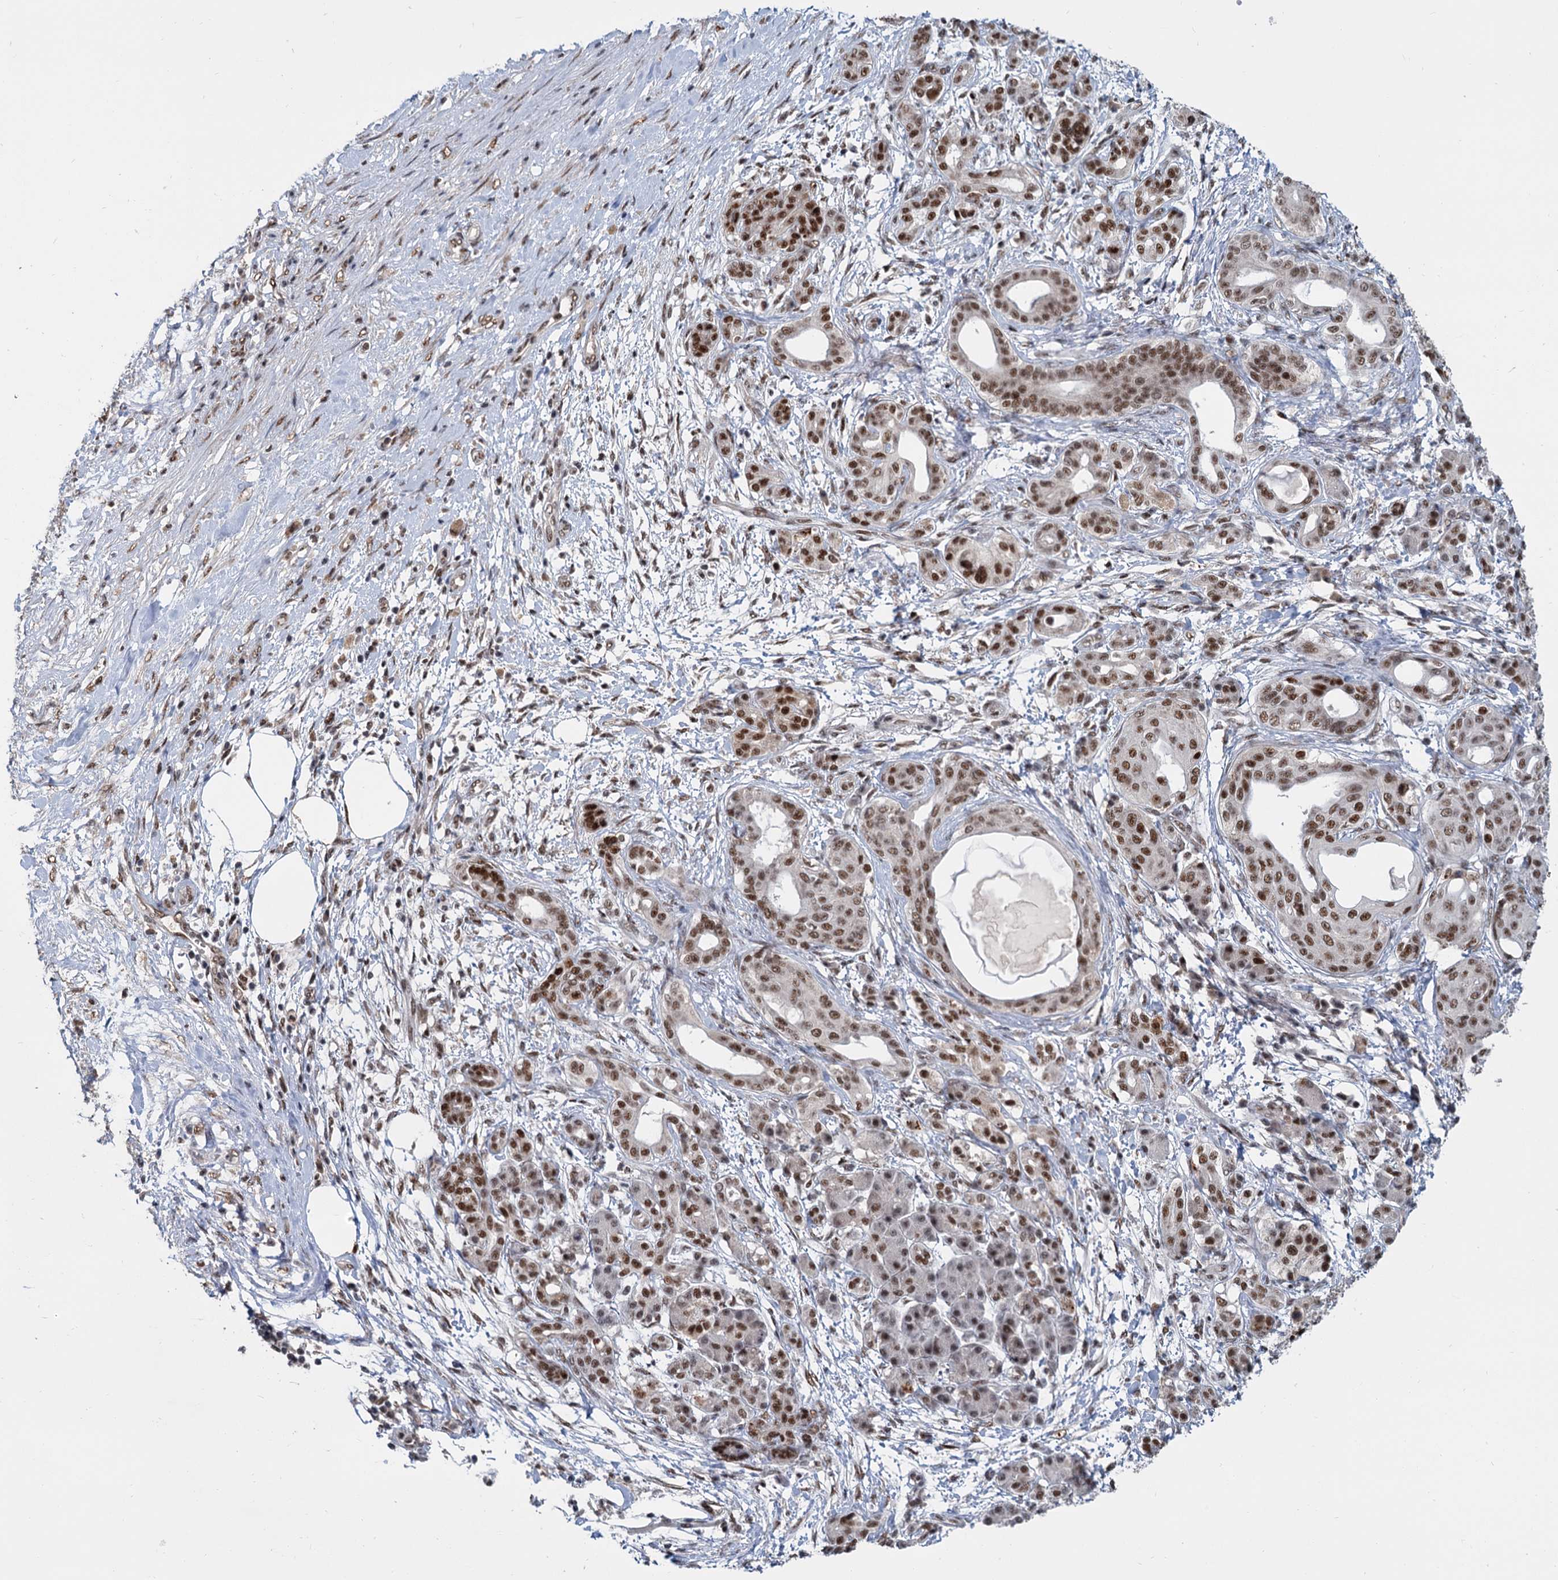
{"staining": {"intensity": "moderate", "quantity": ">75%", "location": "nuclear"}, "tissue": "pancreatic cancer", "cell_type": "Tumor cells", "image_type": "cancer", "snomed": [{"axis": "morphology", "description": "Adenocarcinoma, NOS"}, {"axis": "topography", "description": "Pancreas"}], "caption": "Tumor cells display medium levels of moderate nuclear expression in approximately >75% of cells in human pancreatic cancer.", "gene": "WBP4", "patient": {"sex": "female", "age": 55}}